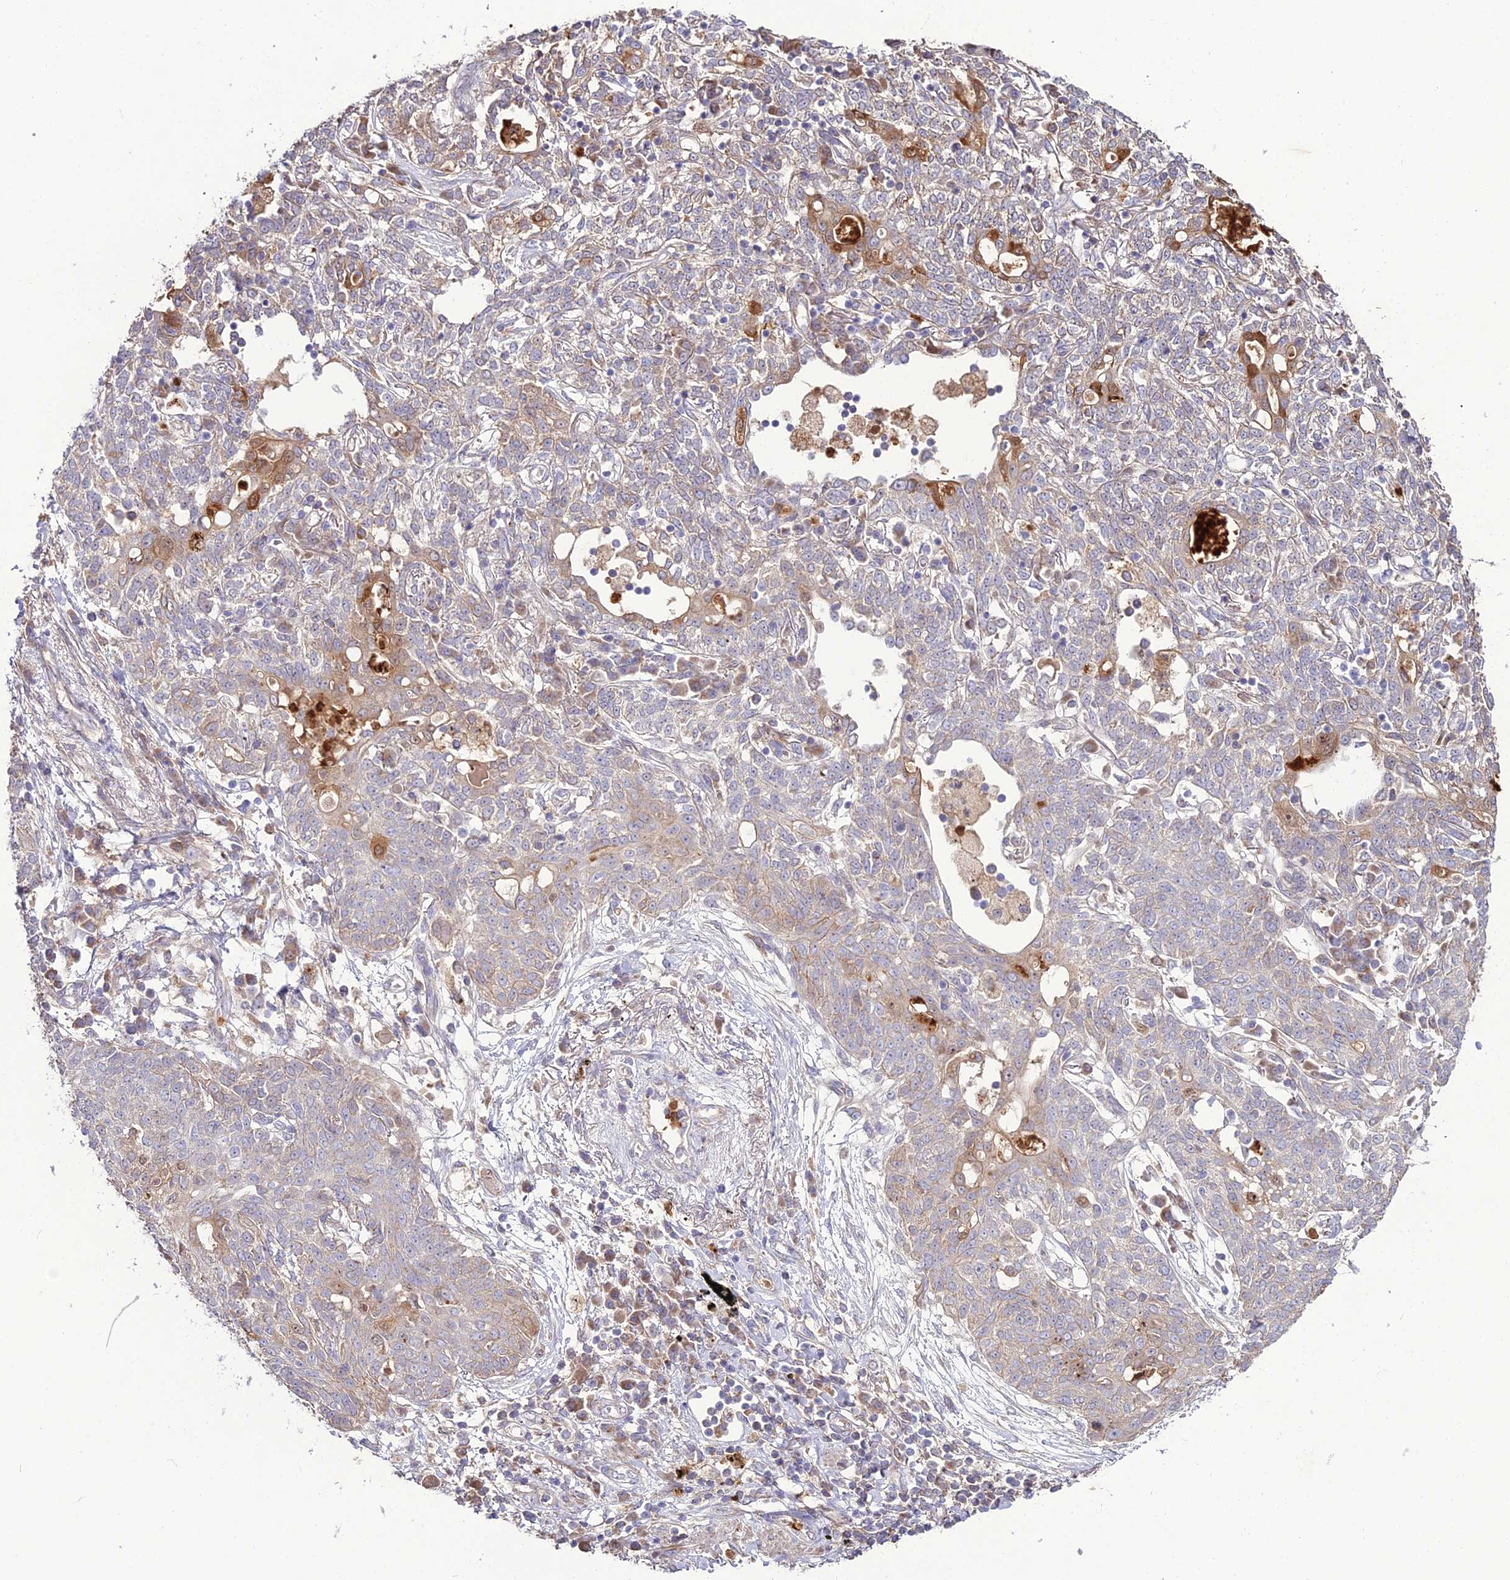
{"staining": {"intensity": "moderate", "quantity": "<25%", "location": "cytoplasmic/membranous"}, "tissue": "lung cancer", "cell_type": "Tumor cells", "image_type": "cancer", "snomed": [{"axis": "morphology", "description": "Squamous cell carcinoma, NOS"}, {"axis": "topography", "description": "Lung"}], "caption": "Lung cancer was stained to show a protein in brown. There is low levels of moderate cytoplasmic/membranous expression in about <25% of tumor cells.", "gene": "EID2", "patient": {"sex": "female", "age": 70}}